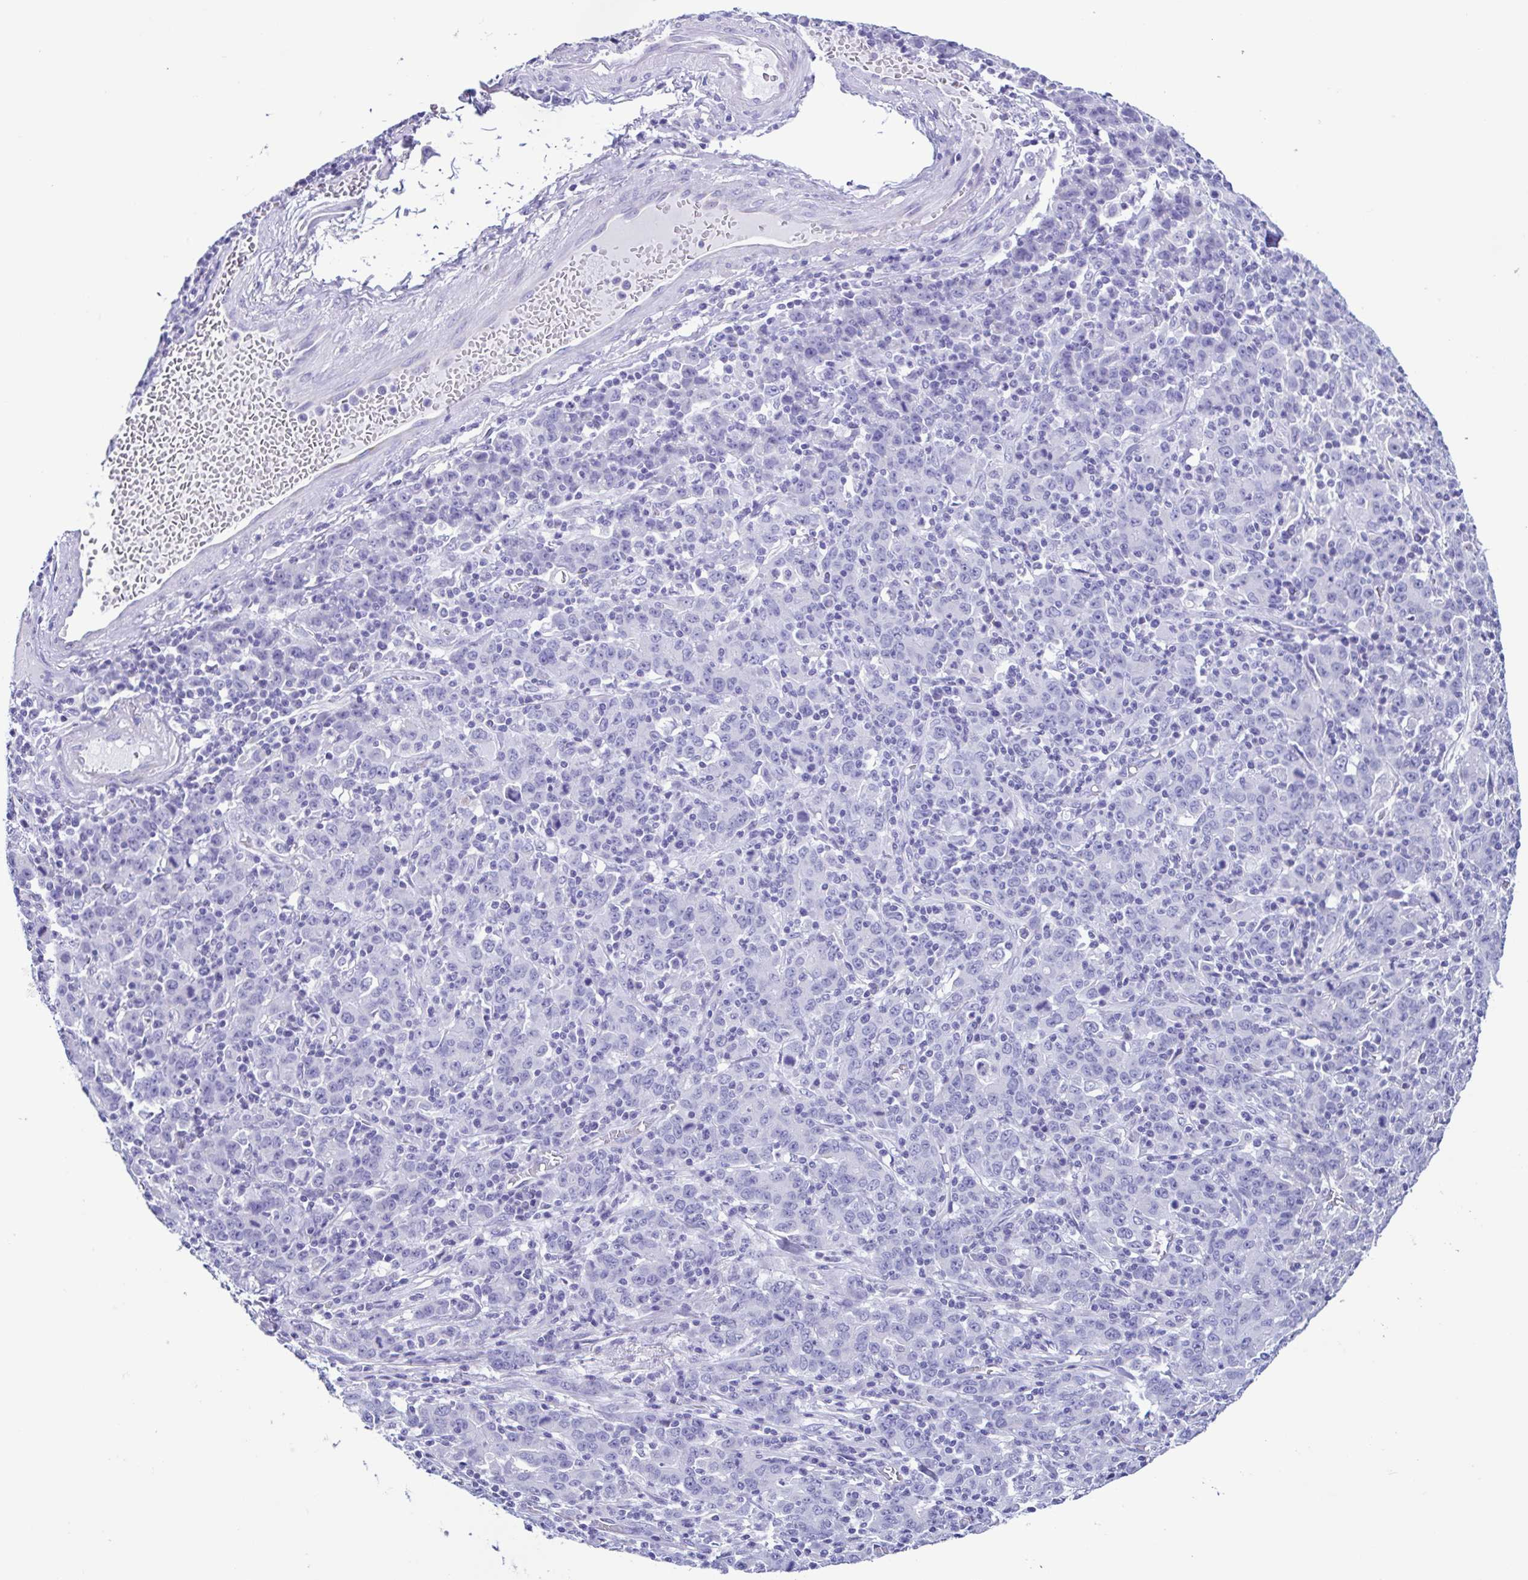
{"staining": {"intensity": "negative", "quantity": "none", "location": "none"}, "tissue": "stomach cancer", "cell_type": "Tumor cells", "image_type": "cancer", "snomed": [{"axis": "morphology", "description": "Adenocarcinoma, NOS"}, {"axis": "topography", "description": "Stomach, upper"}], "caption": "Human adenocarcinoma (stomach) stained for a protein using immunohistochemistry shows no expression in tumor cells.", "gene": "ACTRT3", "patient": {"sex": "male", "age": 69}}